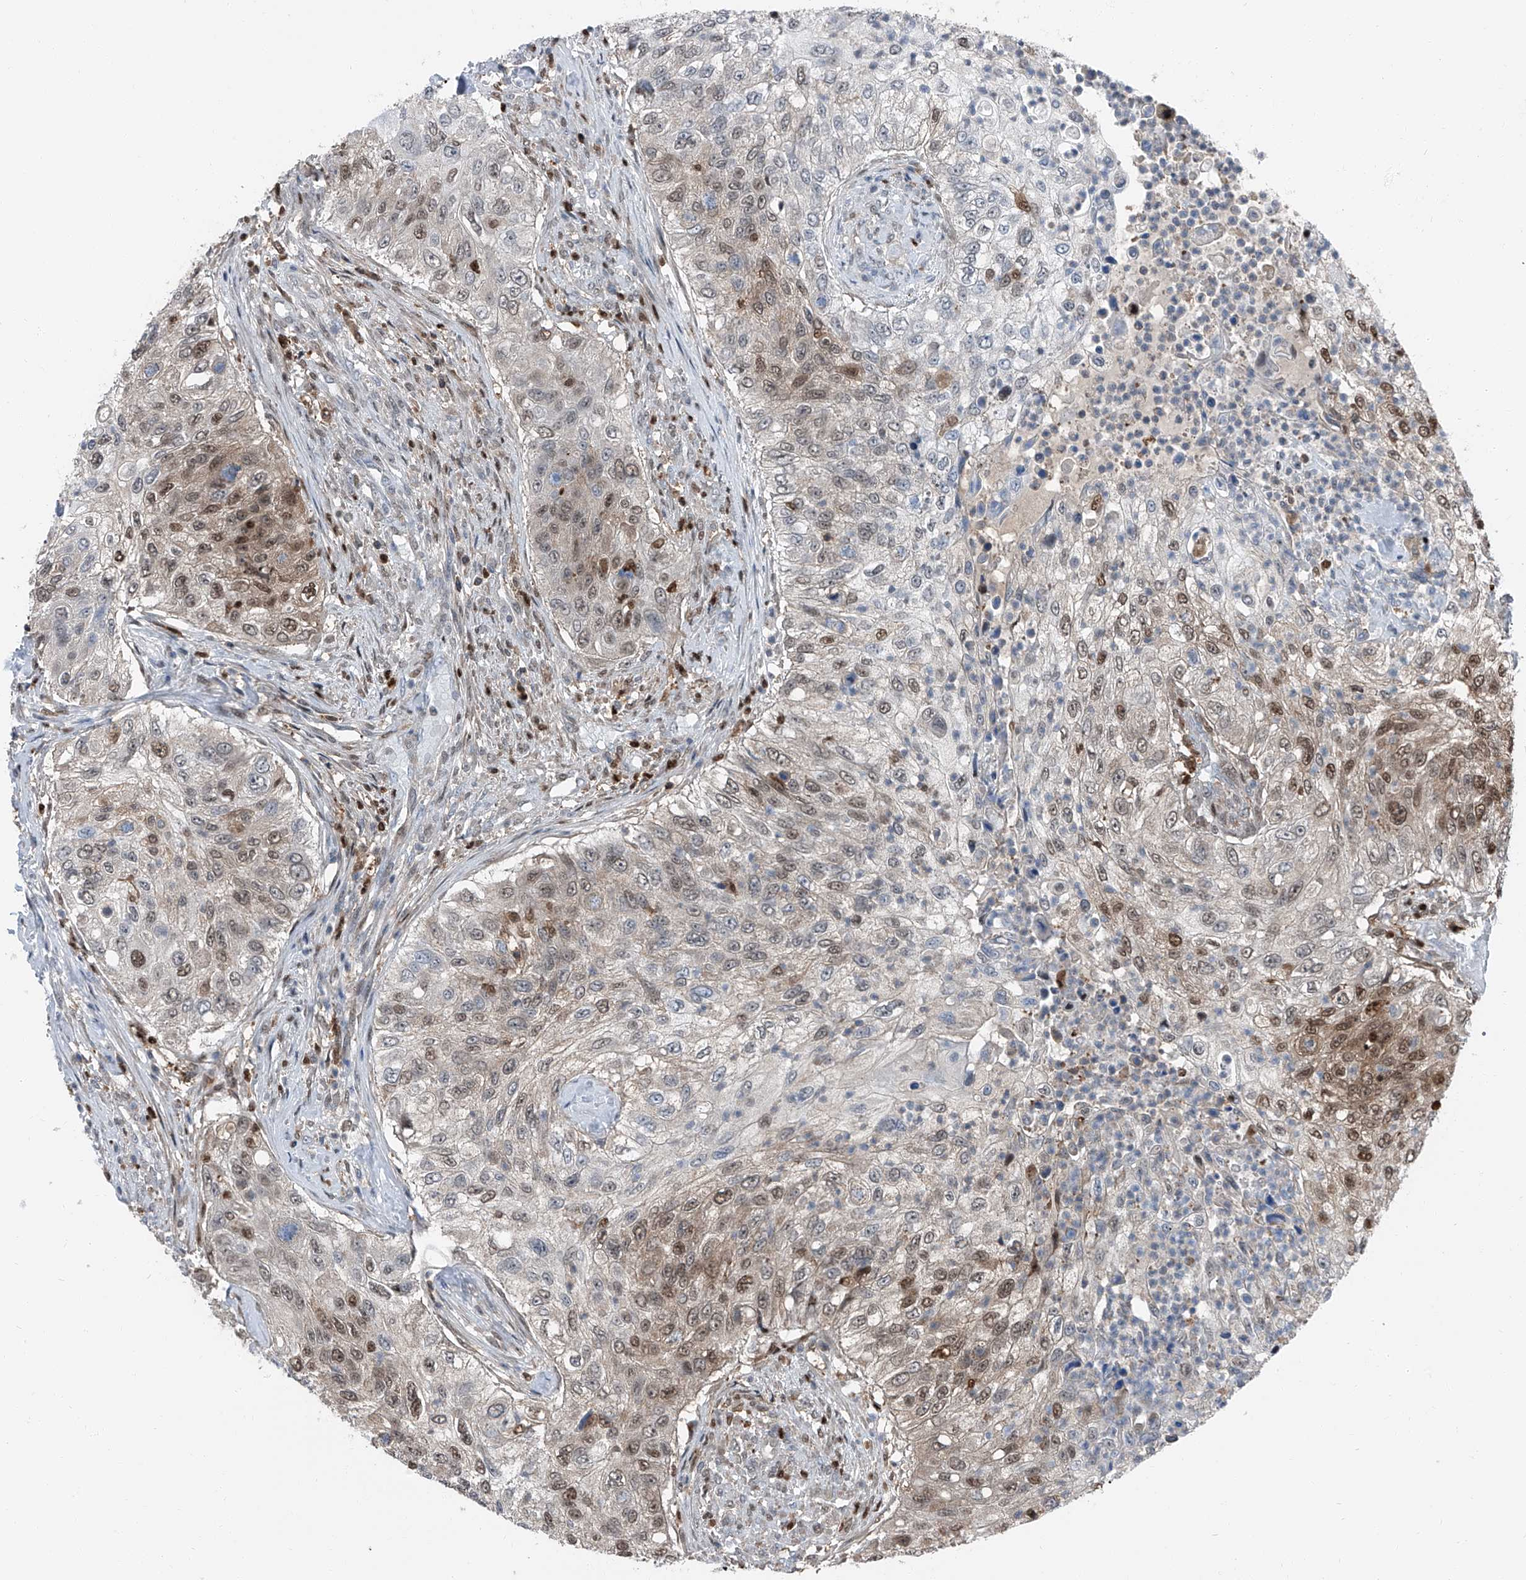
{"staining": {"intensity": "moderate", "quantity": "25%-75%", "location": "nuclear"}, "tissue": "urothelial cancer", "cell_type": "Tumor cells", "image_type": "cancer", "snomed": [{"axis": "morphology", "description": "Urothelial carcinoma, High grade"}, {"axis": "topography", "description": "Urinary bladder"}], "caption": "Brown immunohistochemical staining in human urothelial cancer displays moderate nuclear expression in approximately 25%-75% of tumor cells.", "gene": "PSMB10", "patient": {"sex": "female", "age": 60}}